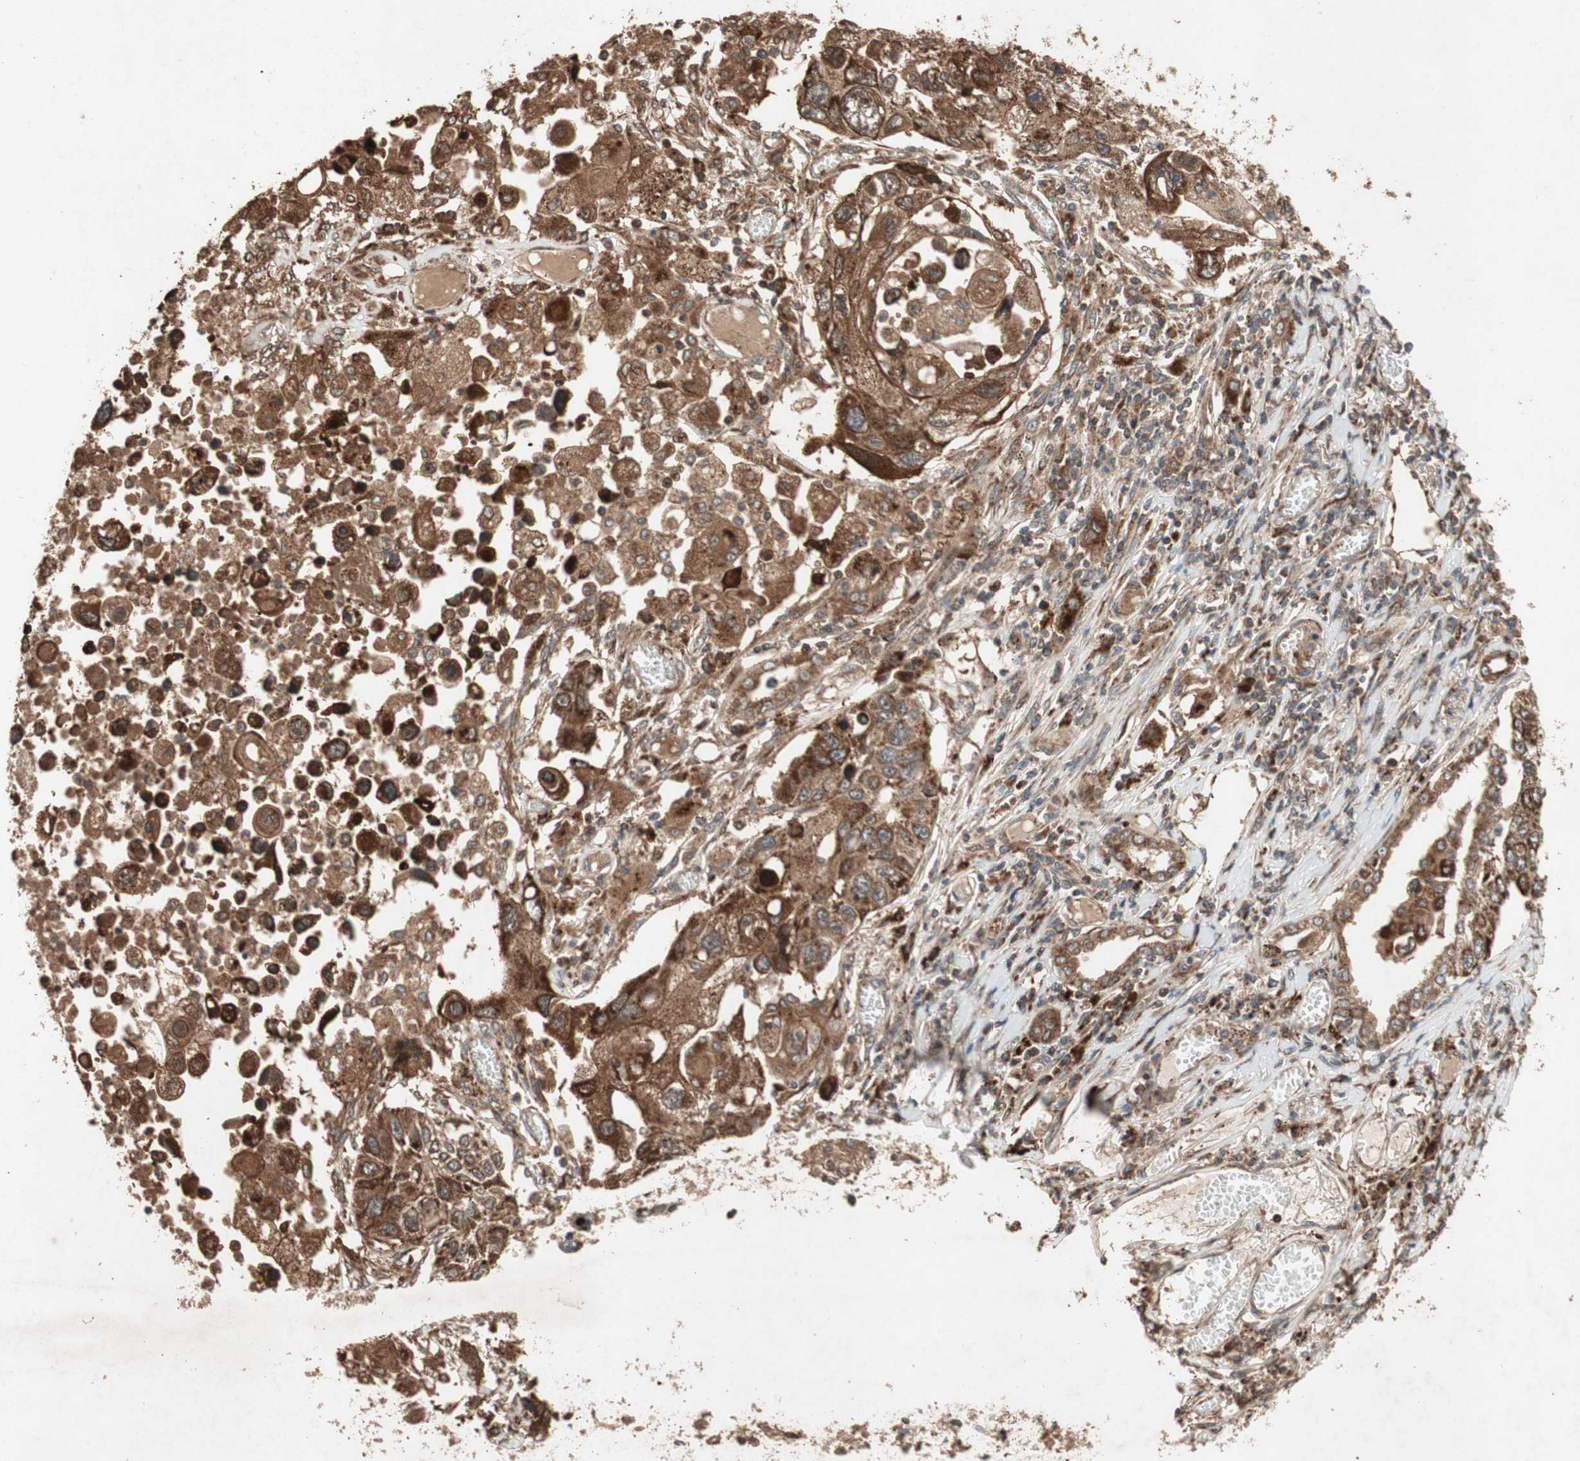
{"staining": {"intensity": "strong", "quantity": ">75%", "location": "cytoplasmic/membranous"}, "tissue": "lung cancer", "cell_type": "Tumor cells", "image_type": "cancer", "snomed": [{"axis": "morphology", "description": "Squamous cell carcinoma, NOS"}, {"axis": "topography", "description": "Lung"}], "caption": "Tumor cells show high levels of strong cytoplasmic/membranous positivity in about >75% of cells in human lung cancer.", "gene": "RAB1A", "patient": {"sex": "male", "age": 71}}